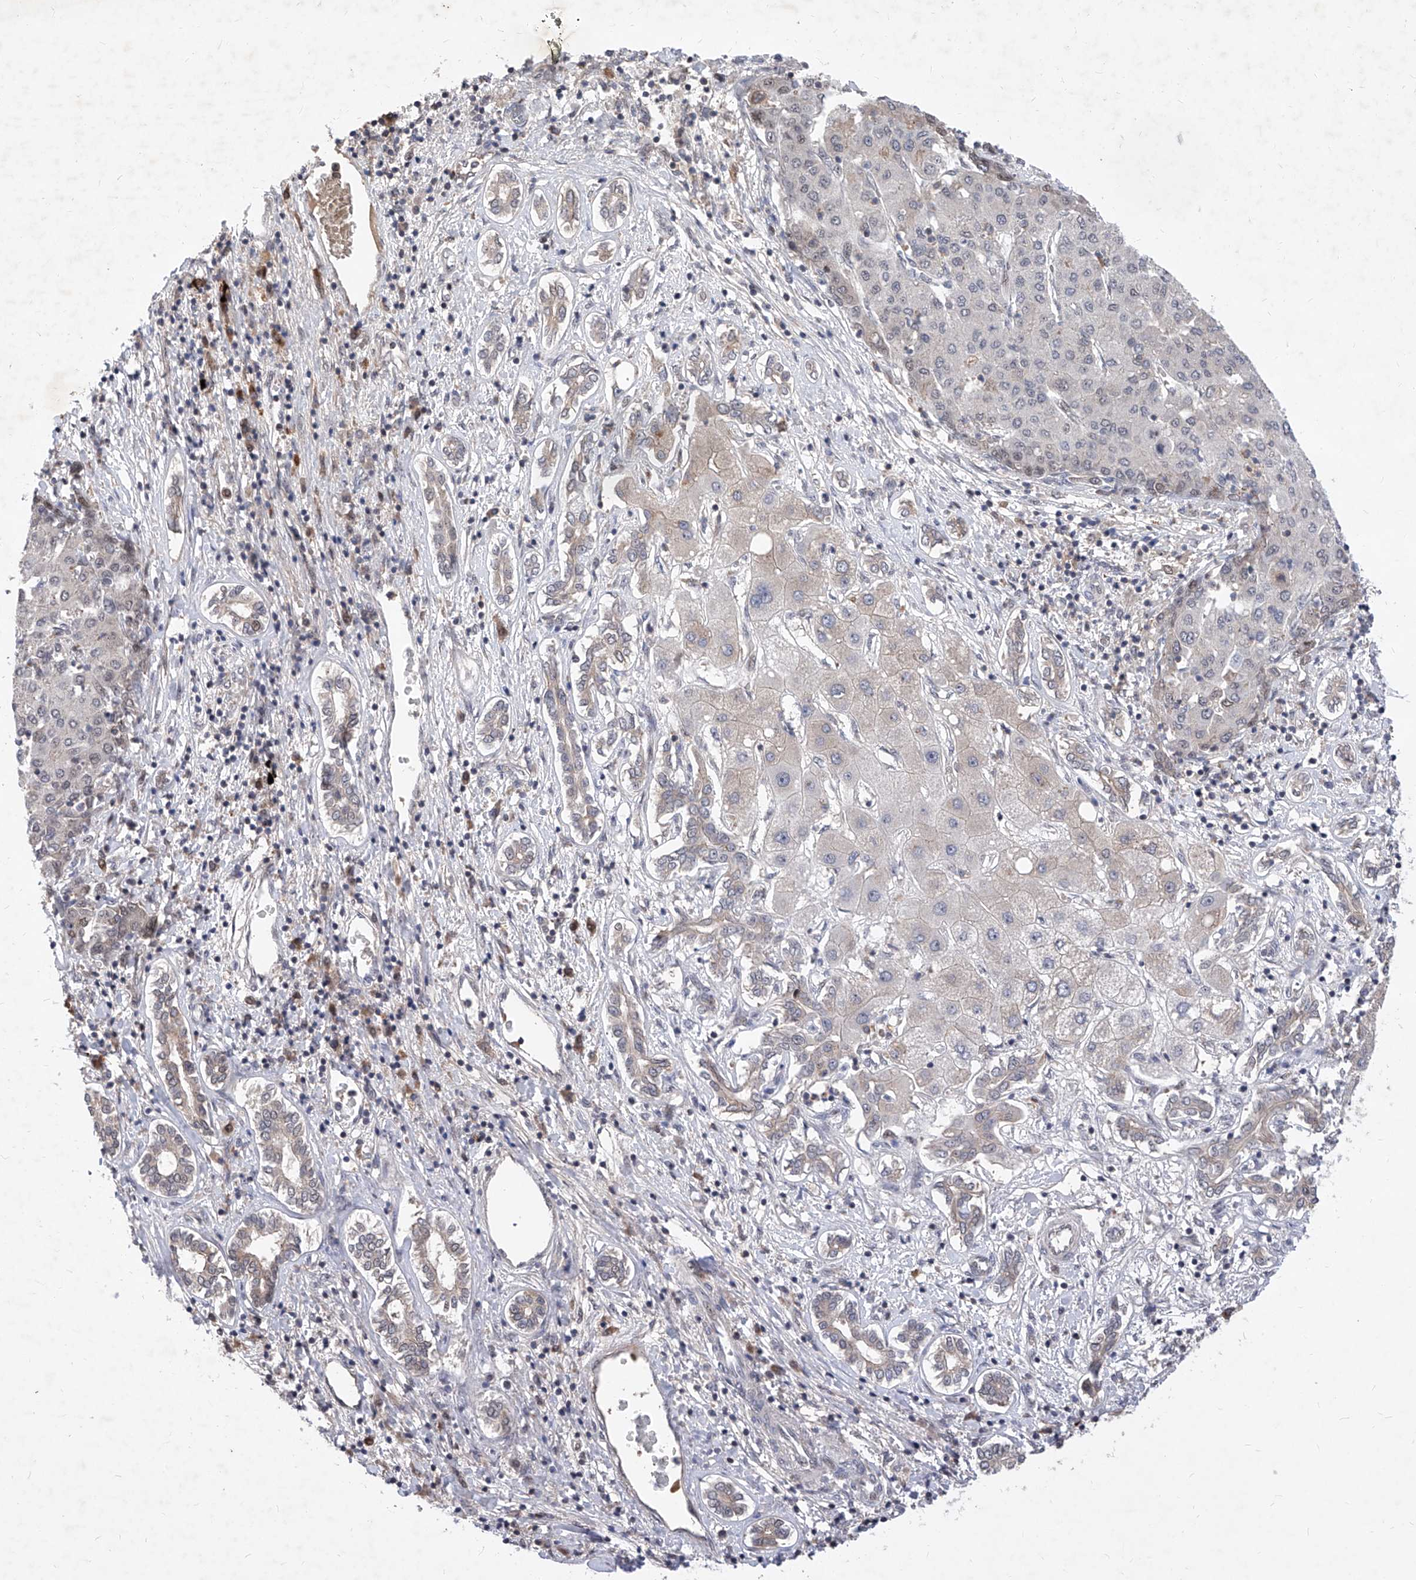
{"staining": {"intensity": "negative", "quantity": "none", "location": "none"}, "tissue": "liver cancer", "cell_type": "Tumor cells", "image_type": "cancer", "snomed": [{"axis": "morphology", "description": "Carcinoma, Hepatocellular, NOS"}, {"axis": "topography", "description": "Liver"}], "caption": "Tumor cells show no significant expression in hepatocellular carcinoma (liver).", "gene": "LGR4", "patient": {"sex": "male", "age": 65}}